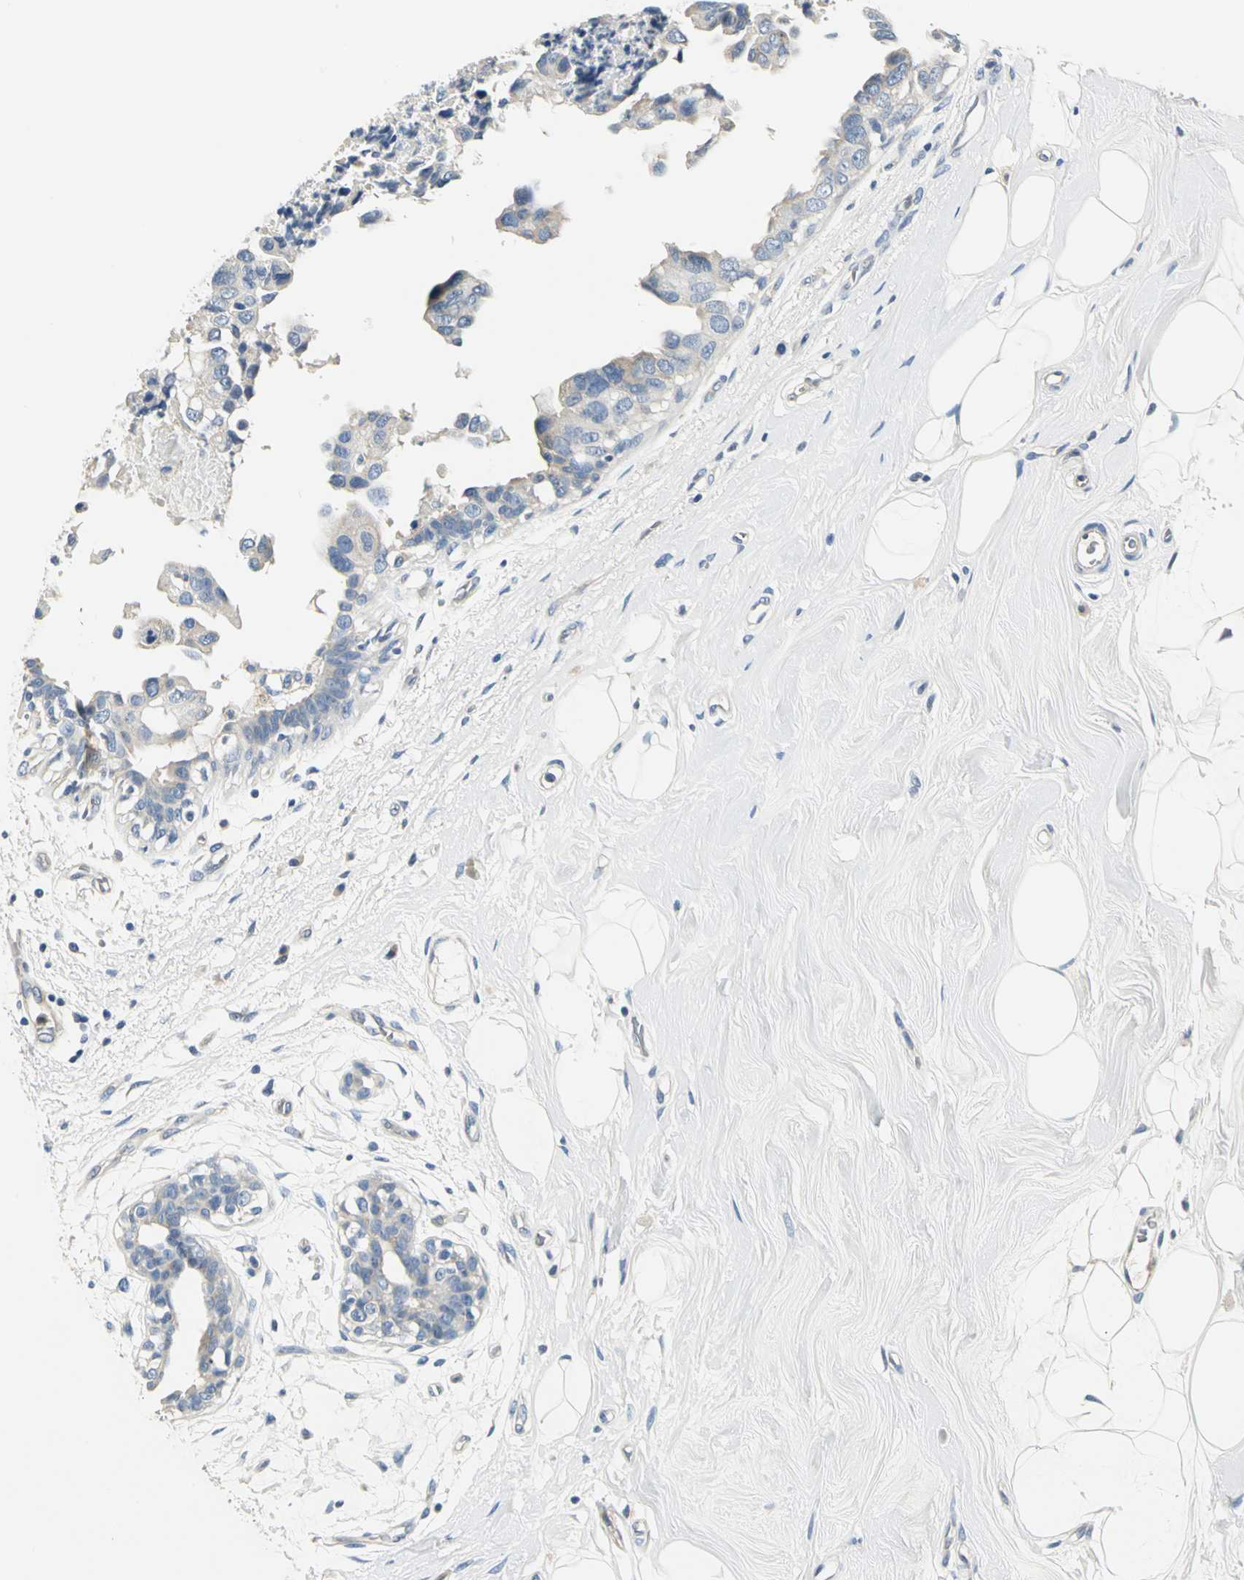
{"staining": {"intensity": "weak", "quantity": "<25%", "location": "cytoplasmic/membranous"}, "tissue": "breast cancer", "cell_type": "Tumor cells", "image_type": "cancer", "snomed": [{"axis": "morphology", "description": "Duct carcinoma"}, {"axis": "topography", "description": "Breast"}], "caption": "Breast intraductal carcinoma stained for a protein using IHC reveals no expression tumor cells.", "gene": "RIPOR1", "patient": {"sex": "female", "age": 40}}